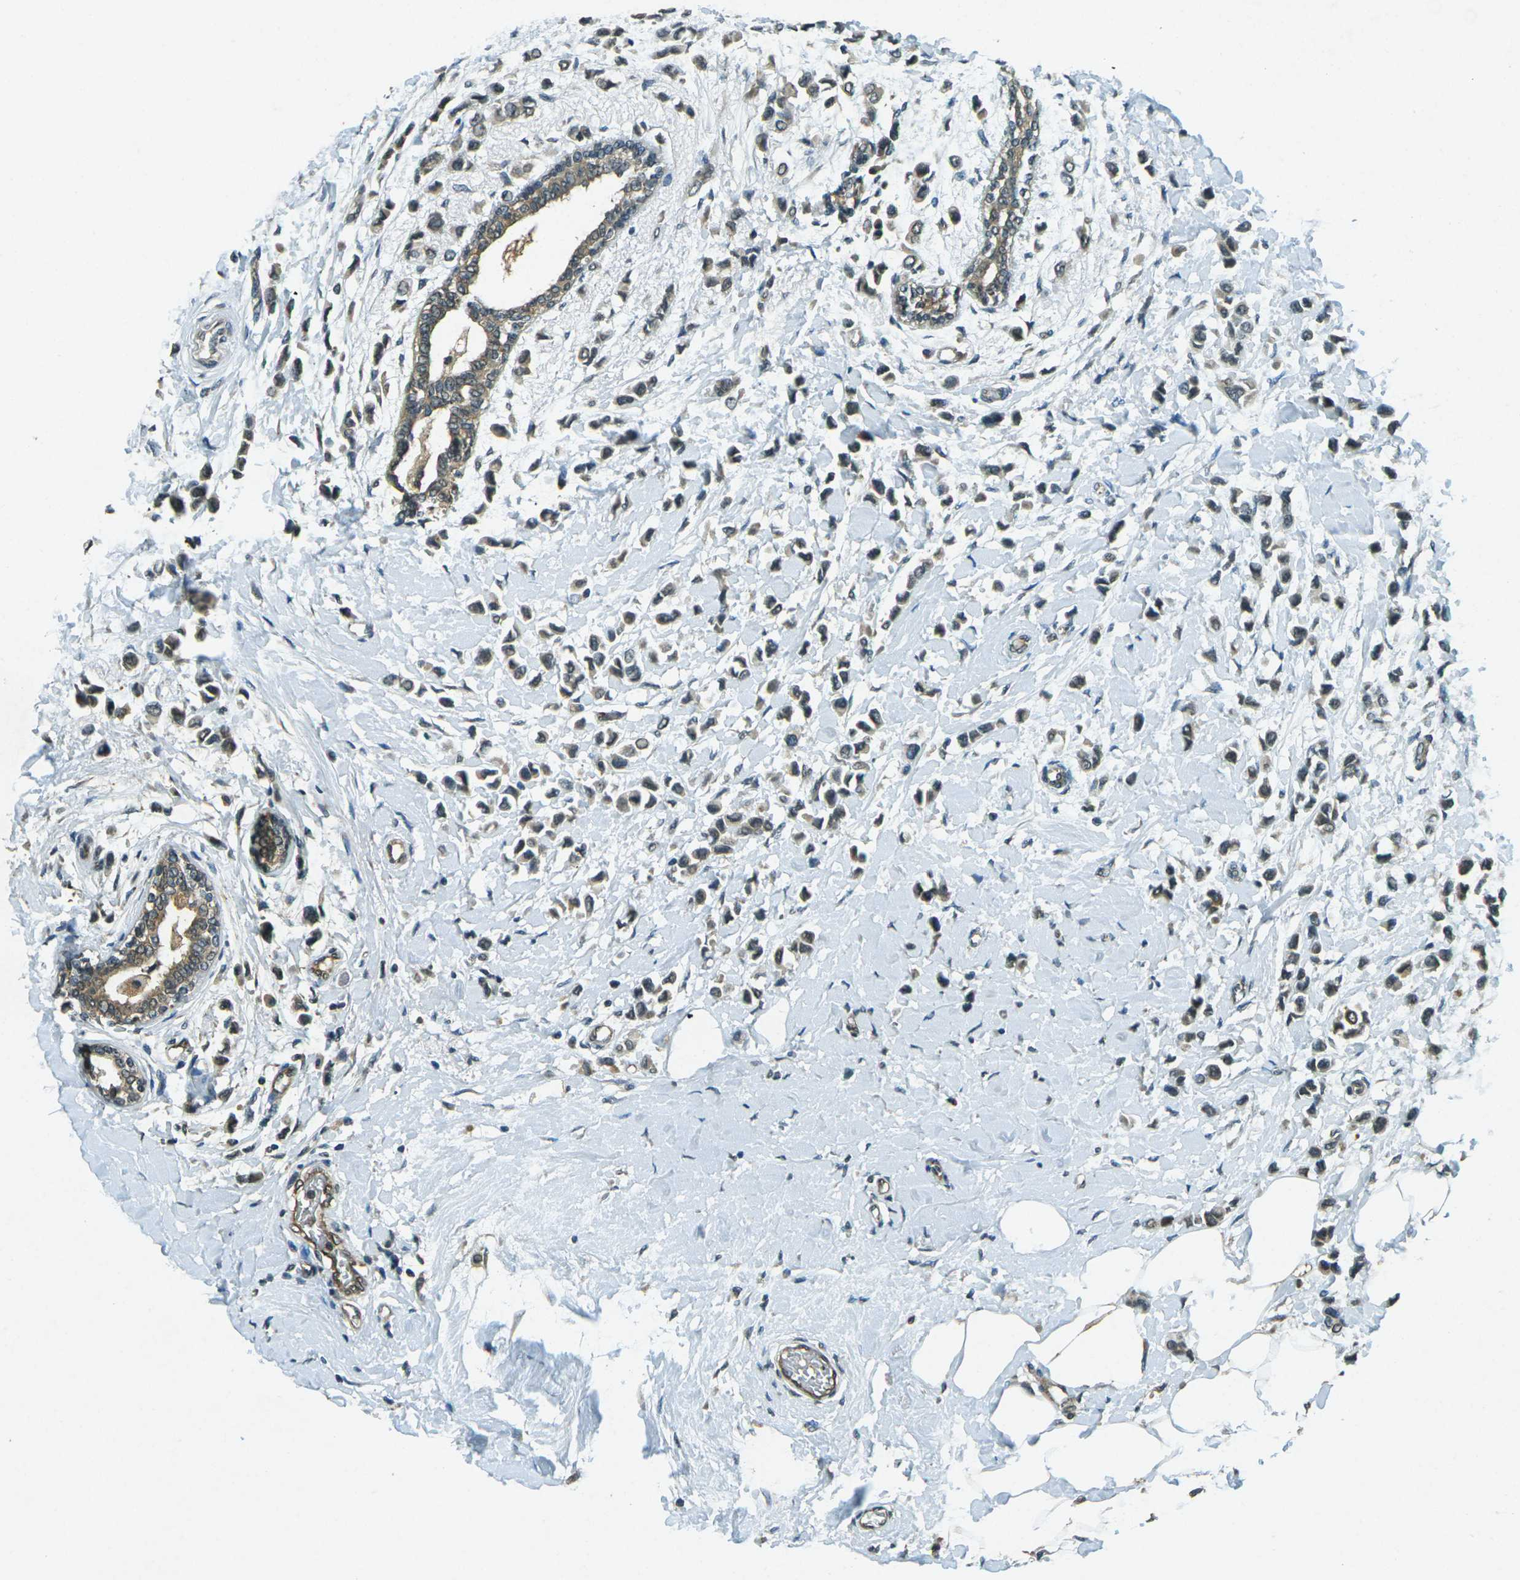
{"staining": {"intensity": "weak", "quantity": "<25%", "location": "cytoplasmic/membranous"}, "tissue": "breast cancer", "cell_type": "Tumor cells", "image_type": "cancer", "snomed": [{"axis": "morphology", "description": "Lobular carcinoma"}, {"axis": "topography", "description": "Breast"}], "caption": "Breast lobular carcinoma was stained to show a protein in brown. There is no significant positivity in tumor cells.", "gene": "PDE2A", "patient": {"sex": "female", "age": 51}}